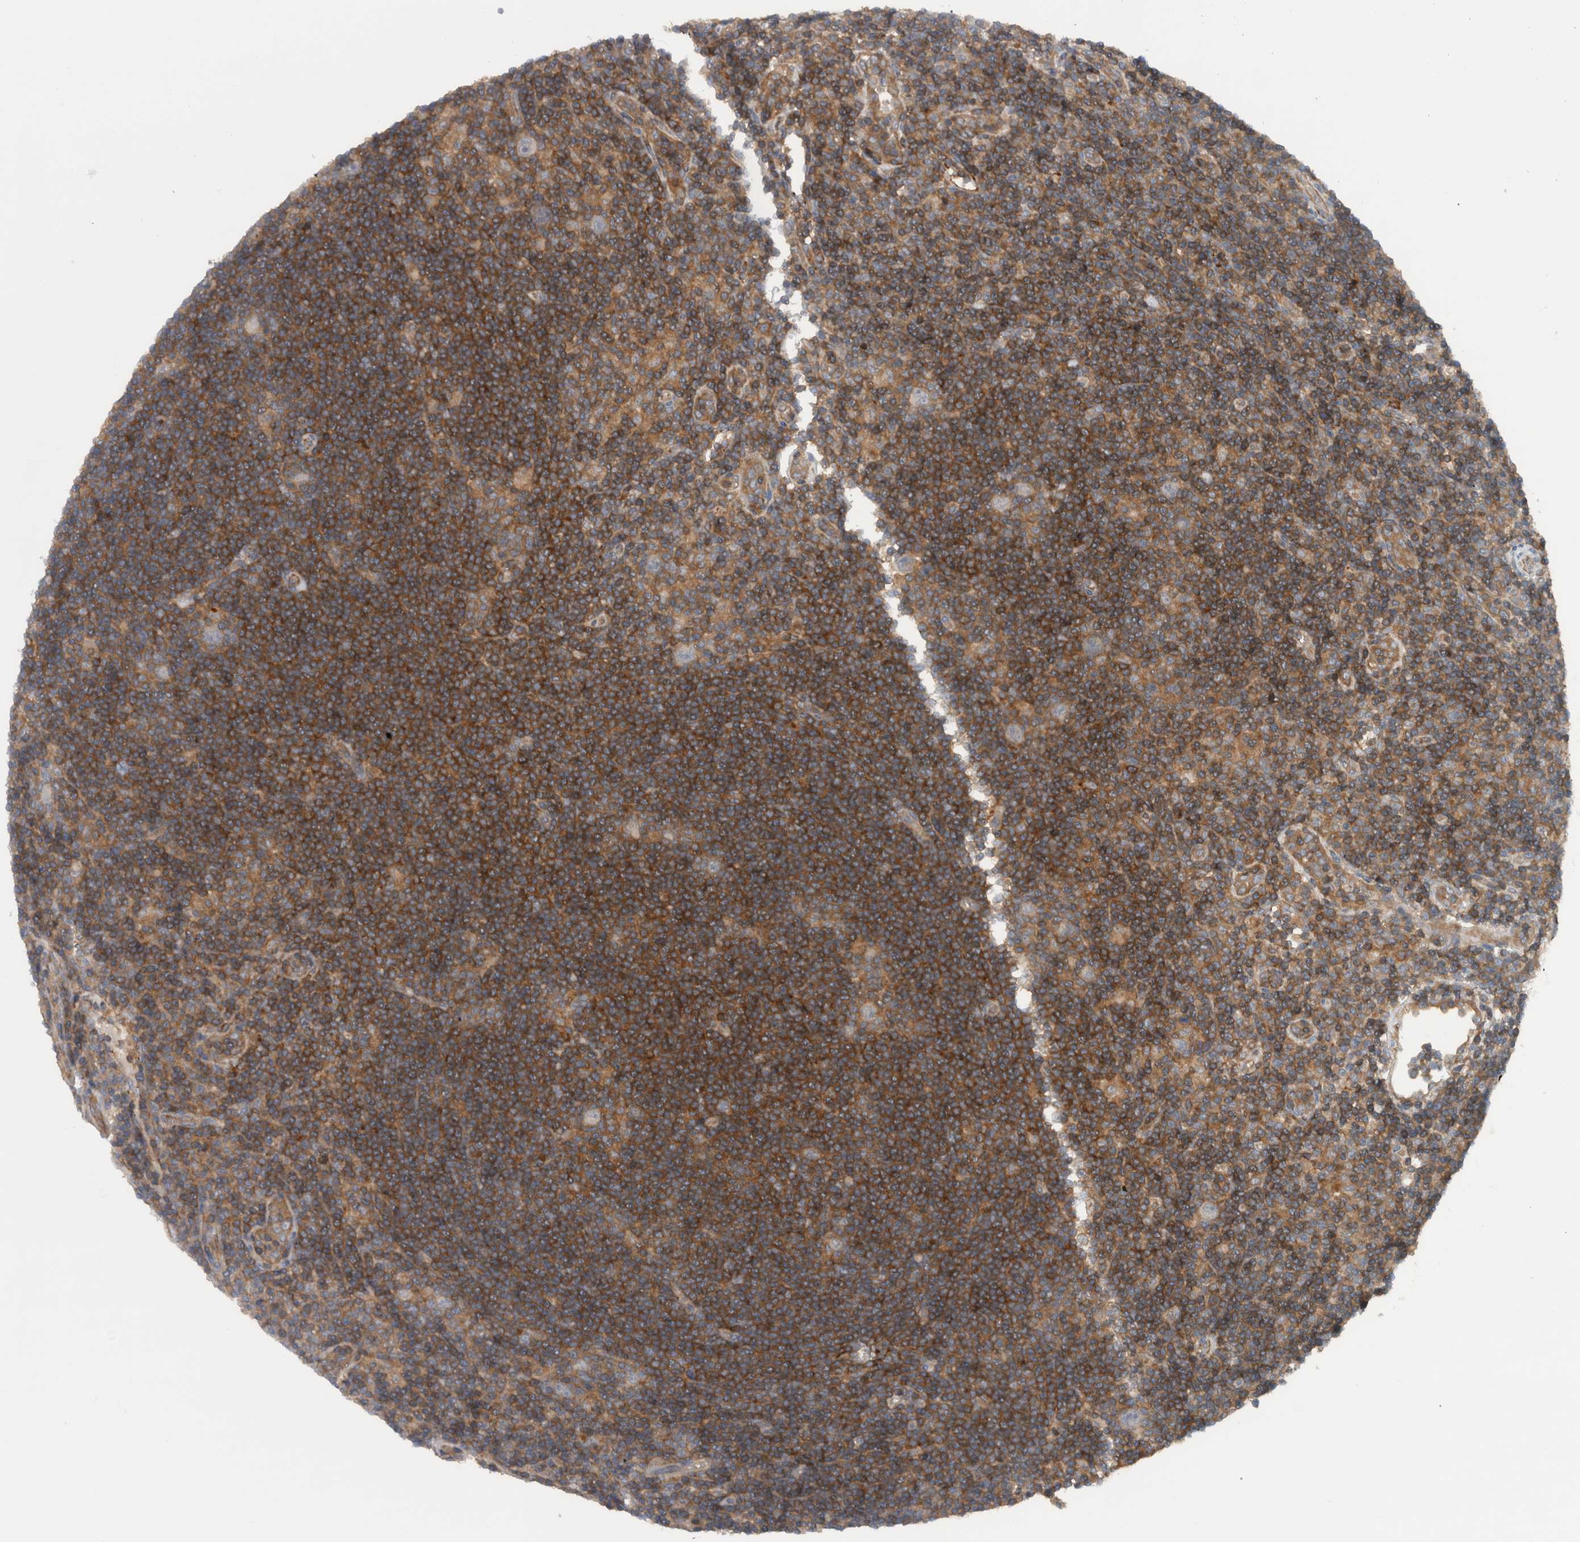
{"staining": {"intensity": "weak", "quantity": "<25%", "location": "cytoplasmic/membranous"}, "tissue": "lymphoma", "cell_type": "Tumor cells", "image_type": "cancer", "snomed": [{"axis": "morphology", "description": "Hodgkin's disease, NOS"}, {"axis": "topography", "description": "Lymph node"}], "caption": "DAB (3,3'-diaminobenzidine) immunohistochemical staining of human lymphoma demonstrates no significant positivity in tumor cells.", "gene": "SCARA5", "patient": {"sex": "female", "age": 57}}